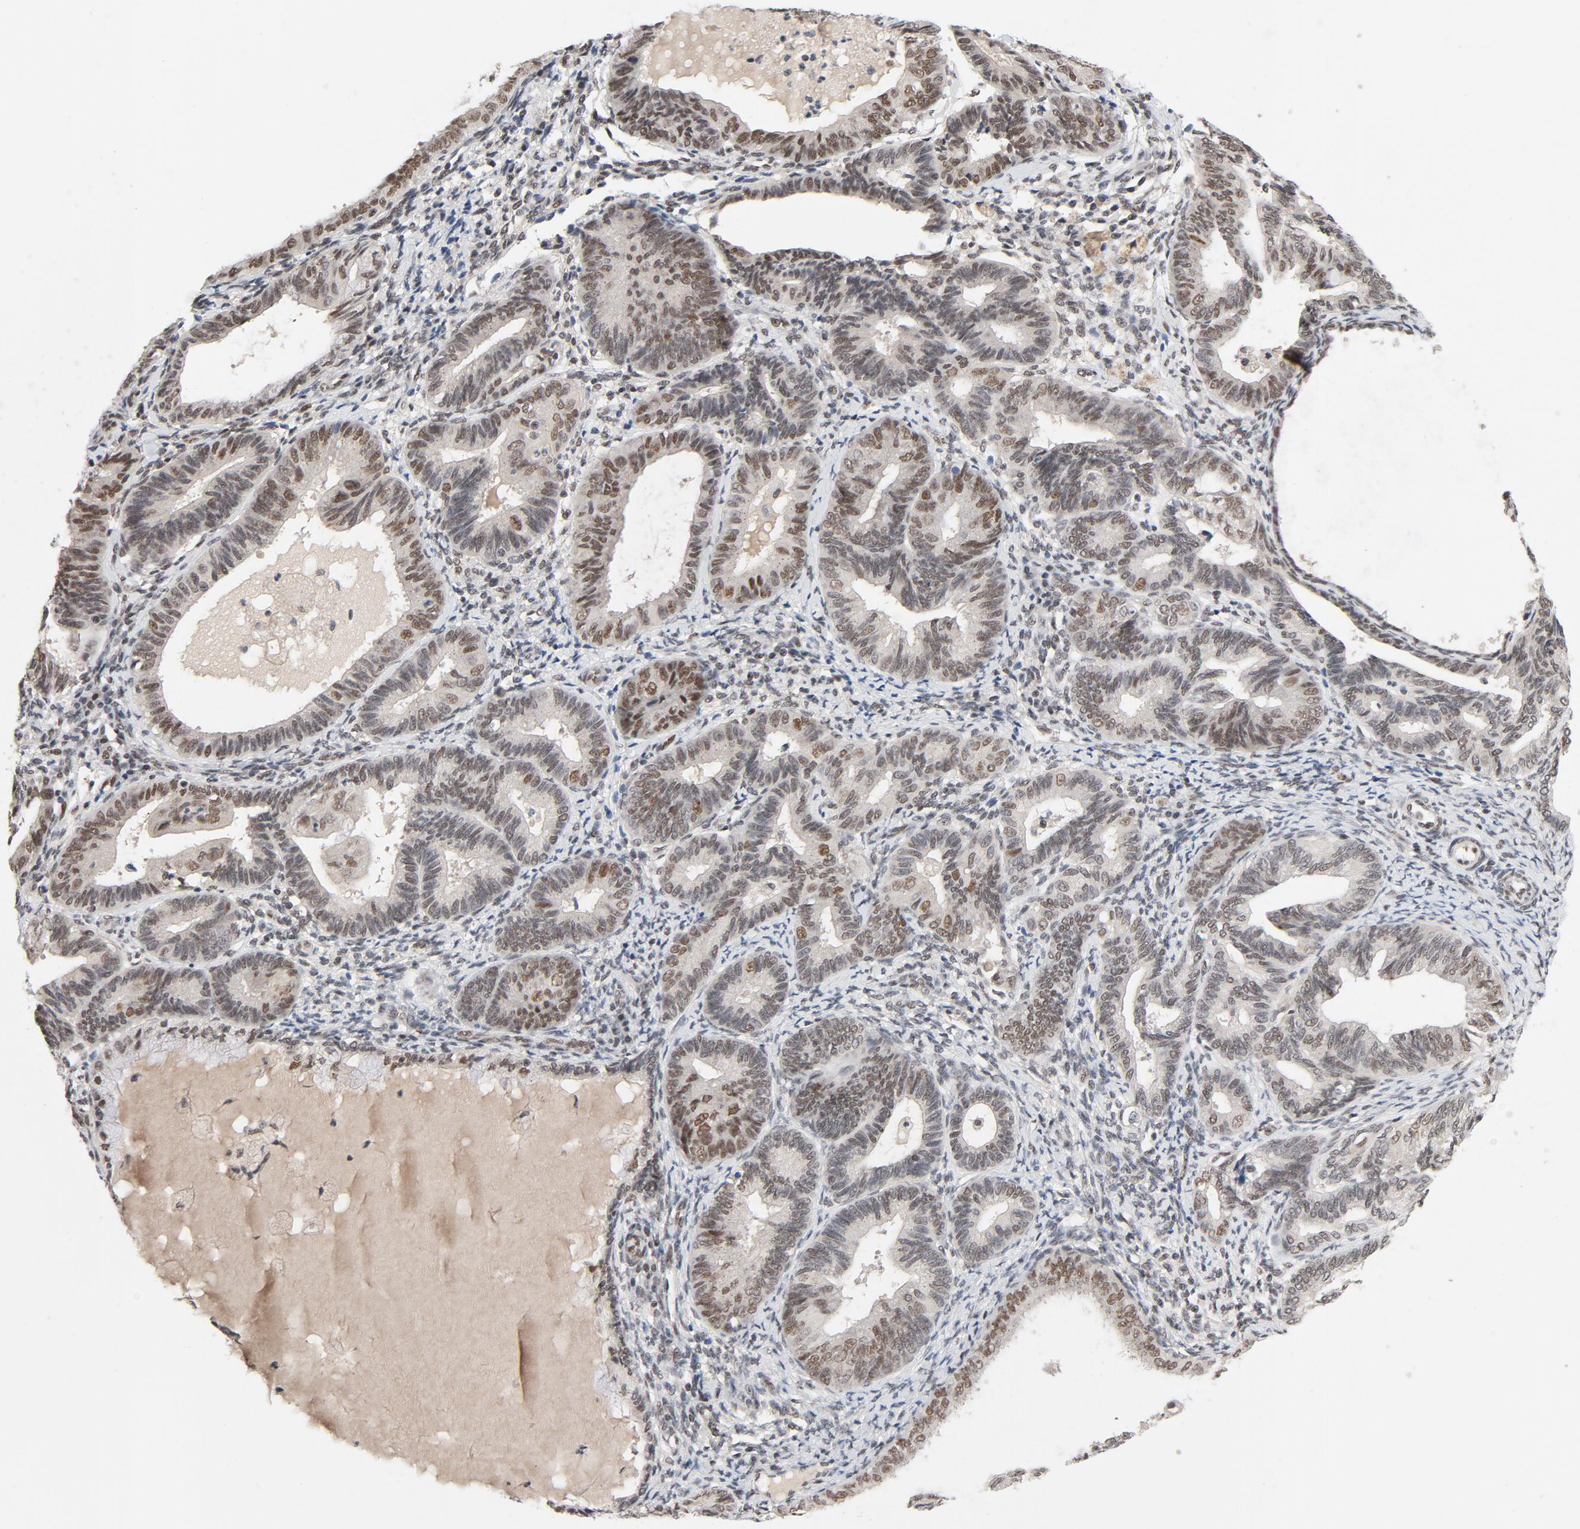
{"staining": {"intensity": "moderate", "quantity": ">75%", "location": "nuclear"}, "tissue": "endometrial cancer", "cell_type": "Tumor cells", "image_type": "cancer", "snomed": [{"axis": "morphology", "description": "Adenocarcinoma, NOS"}, {"axis": "topography", "description": "Endometrium"}], "caption": "Protein staining of endometrial cancer (adenocarcinoma) tissue demonstrates moderate nuclear expression in about >75% of tumor cells.", "gene": "SMARCD1", "patient": {"sex": "female", "age": 63}}